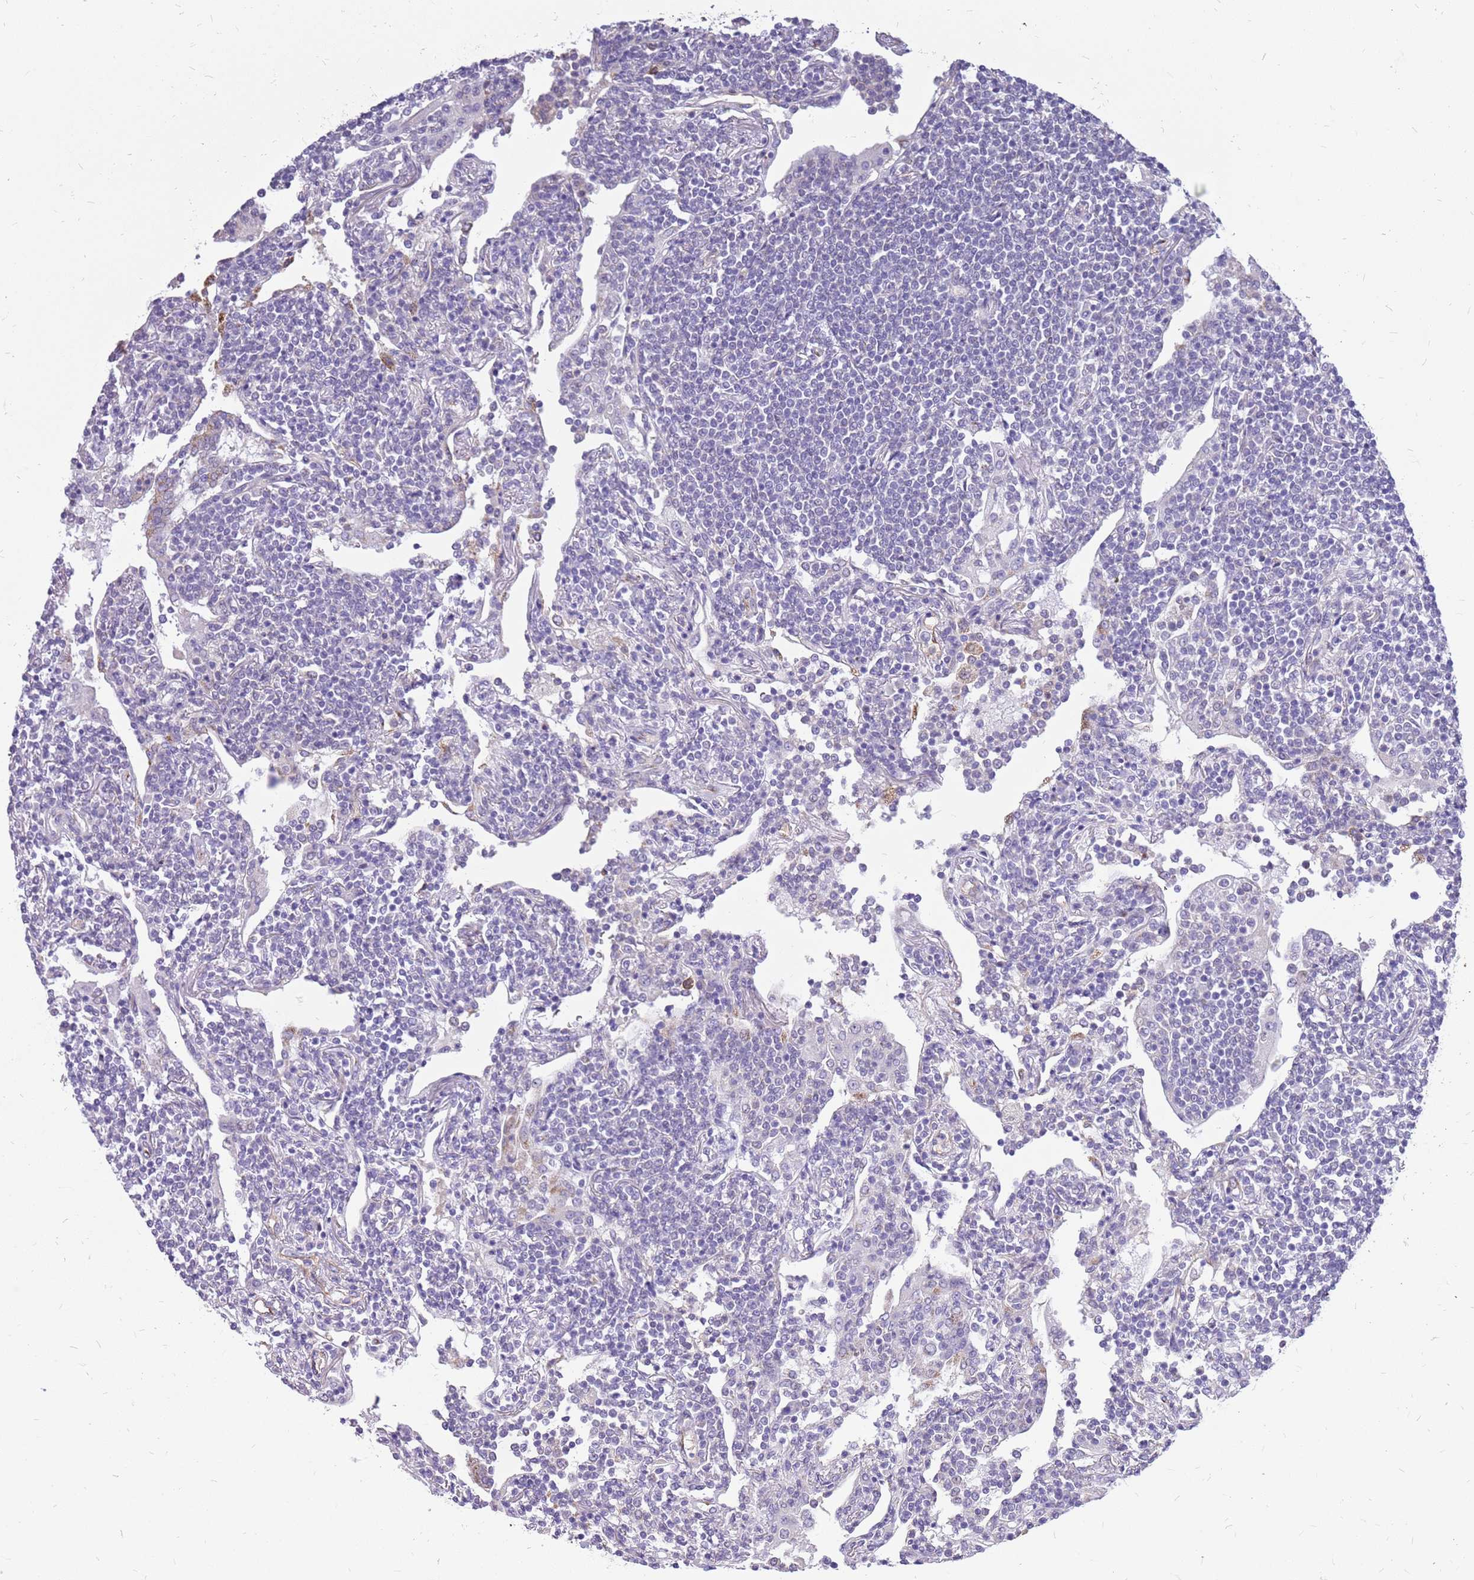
{"staining": {"intensity": "negative", "quantity": "none", "location": "none"}, "tissue": "lymphoma", "cell_type": "Tumor cells", "image_type": "cancer", "snomed": [{"axis": "morphology", "description": "Malignant lymphoma, non-Hodgkin's type, Low grade"}, {"axis": "topography", "description": "Lung"}], "caption": "Human low-grade malignant lymphoma, non-Hodgkin's type stained for a protein using IHC reveals no staining in tumor cells.", "gene": "PCNX1", "patient": {"sex": "female", "age": 71}}